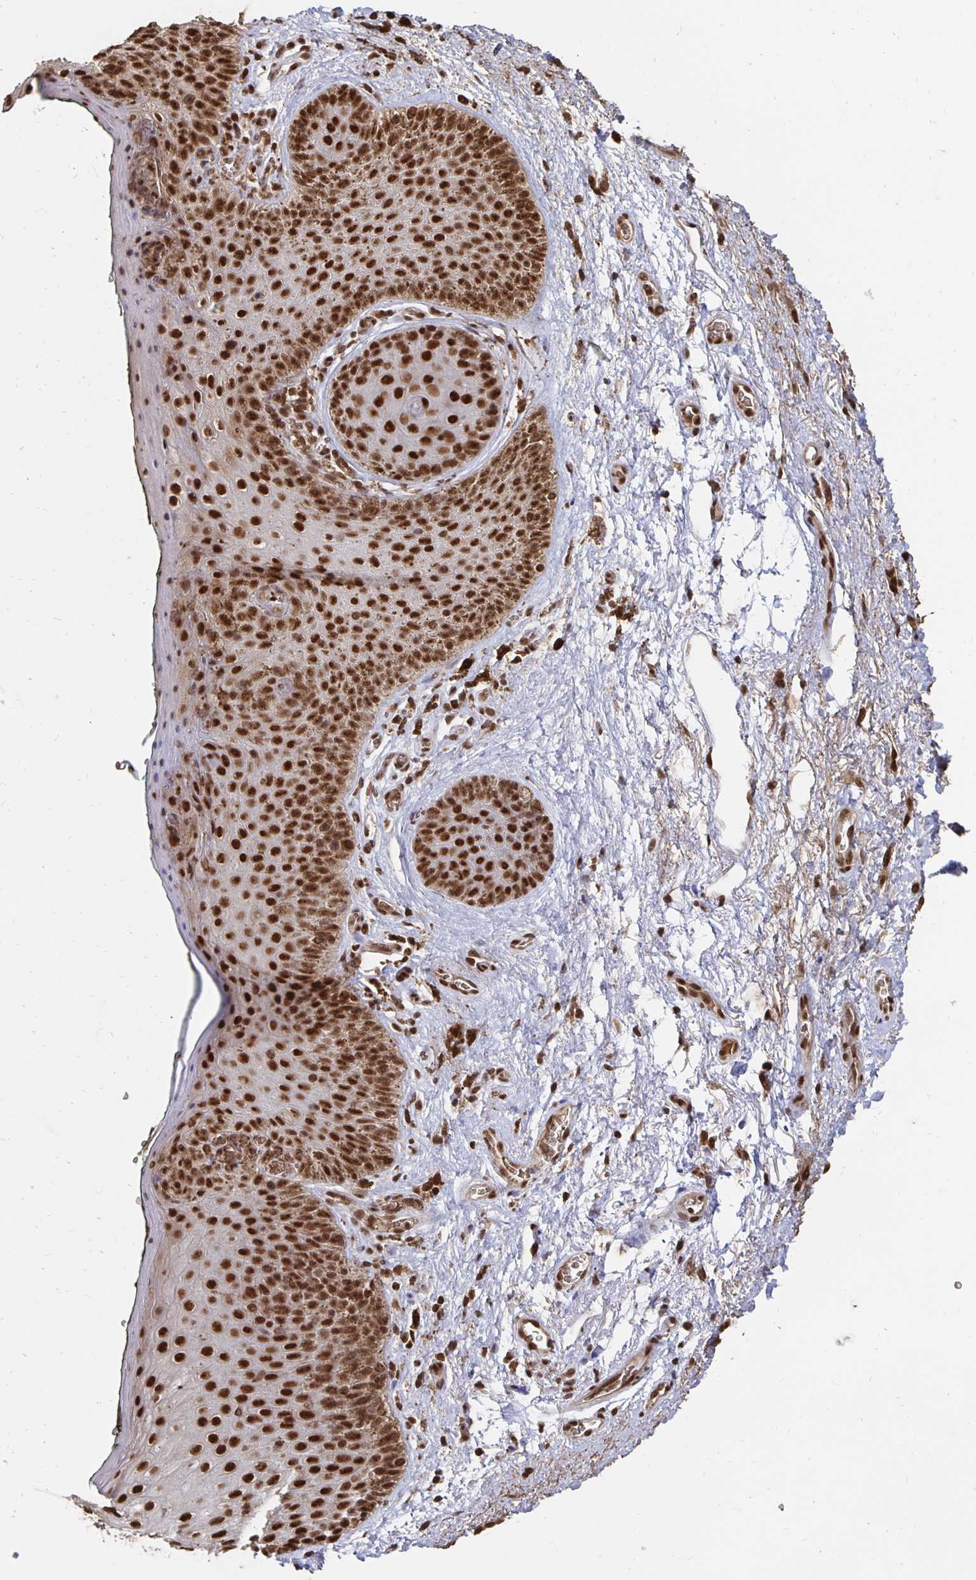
{"staining": {"intensity": "weak", "quantity": ">75%", "location": "cytoplasmic/membranous"}, "tissue": "adipose tissue", "cell_type": "Adipocytes", "image_type": "normal", "snomed": [{"axis": "morphology", "description": "Normal tissue, NOS"}, {"axis": "topography", "description": "Vulva"}, {"axis": "topography", "description": "Peripheral nerve tissue"}], "caption": "Immunohistochemical staining of normal human adipose tissue displays weak cytoplasmic/membranous protein staining in approximately >75% of adipocytes. Immunohistochemistry stains the protein of interest in brown and the nuclei are stained blue.", "gene": "GTF3C6", "patient": {"sex": "female", "age": 66}}